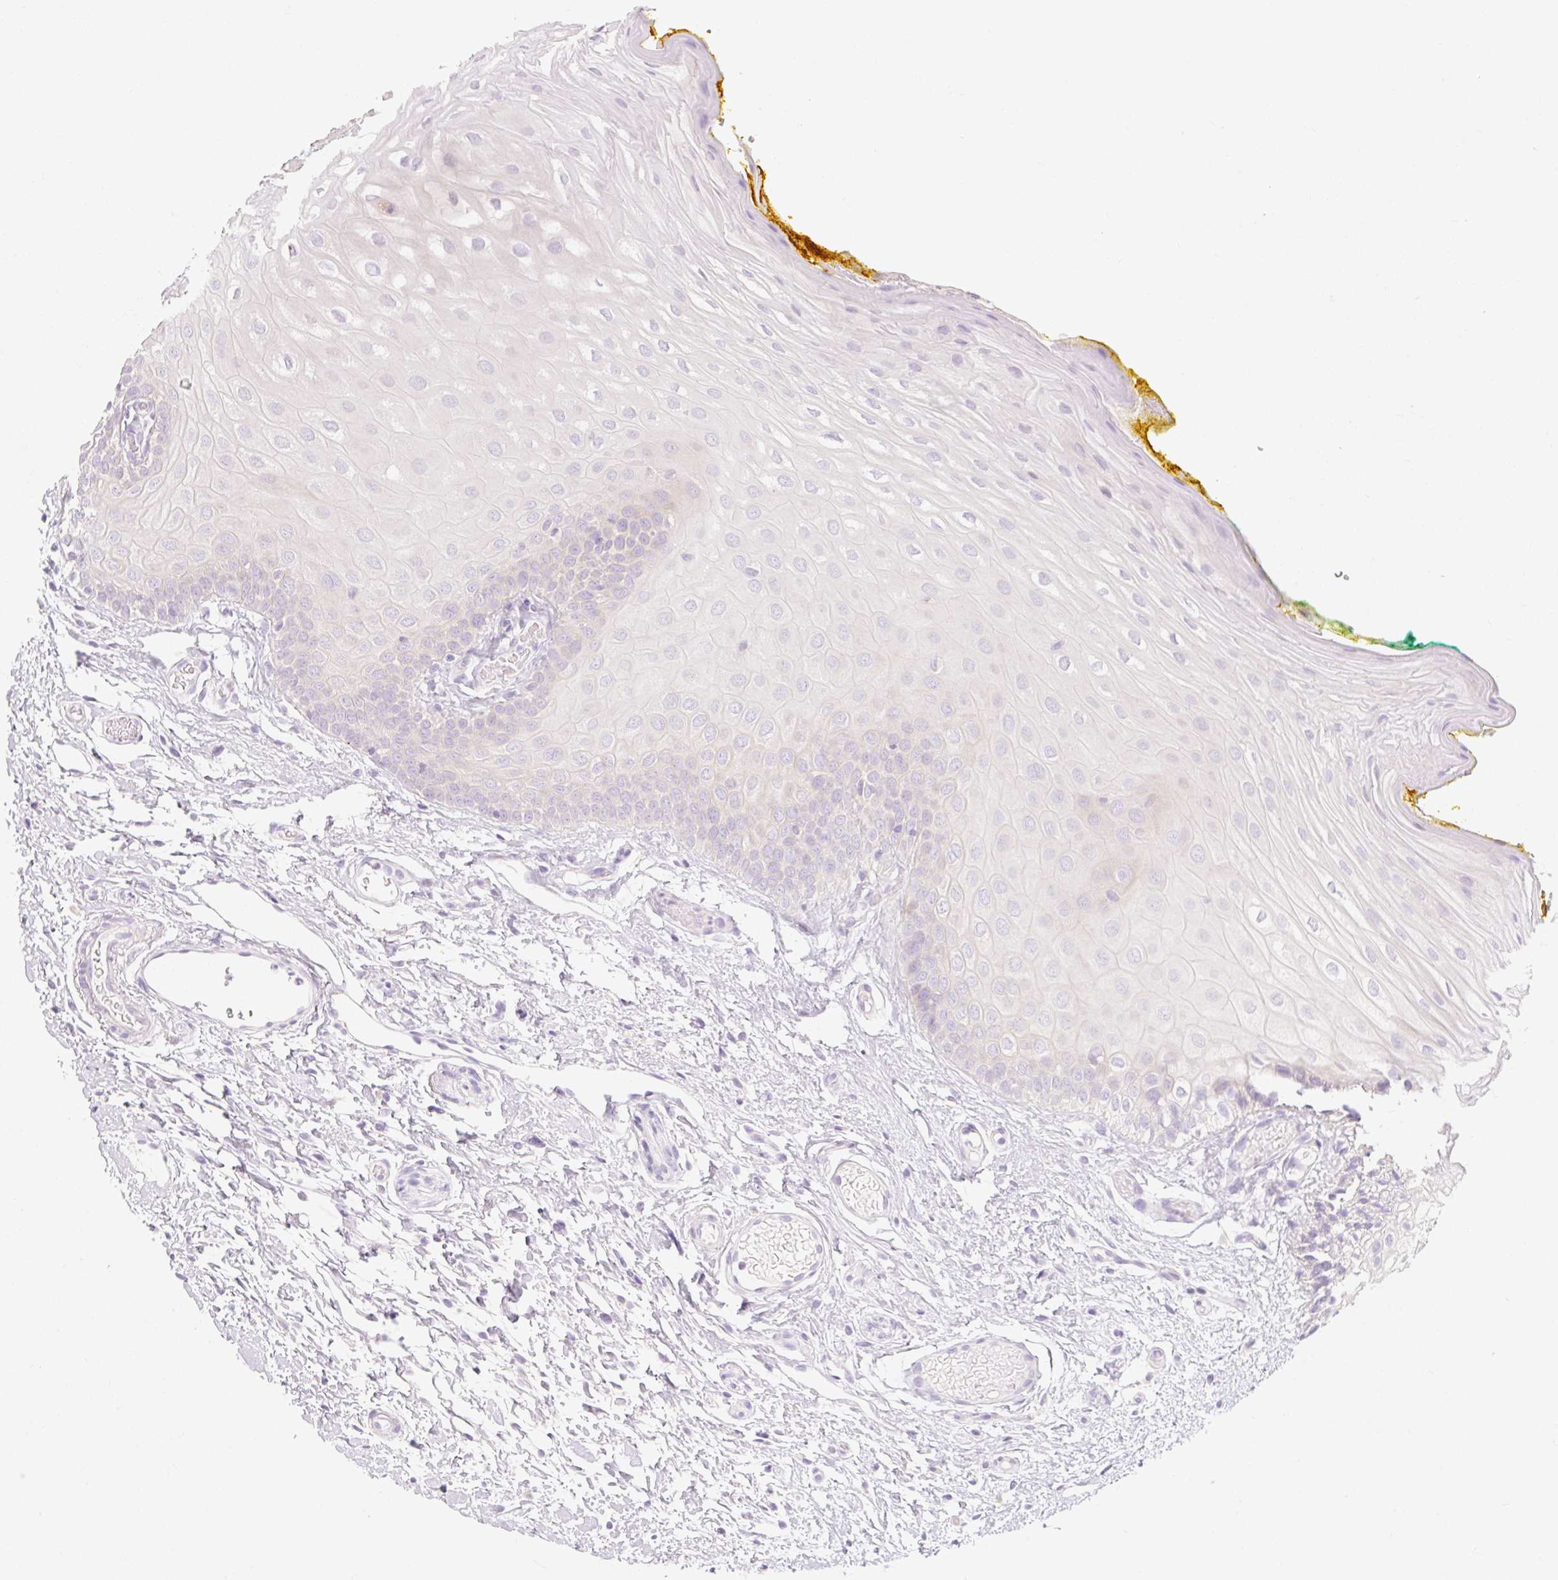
{"staining": {"intensity": "negative", "quantity": "none", "location": "none"}, "tissue": "oral mucosa", "cell_type": "Squamous epithelial cells", "image_type": "normal", "snomed": [{"axis": "morphology", "description": "Normal tissue, NOS"}, {"axis": "topography", "description": "Oral tissue"}, {"axis": "topography", "description": "Tounge, NOS"}], "caption": "There is no significant expression in squamous epithelial cells of oral mucosa. (DAB (3,3'-diaminobenzidine) immunohistochemistry (IHC) with hematoxylin counter stain).", "gene": "MYO1D", "patient": {"sex": "female", "age": 60}}